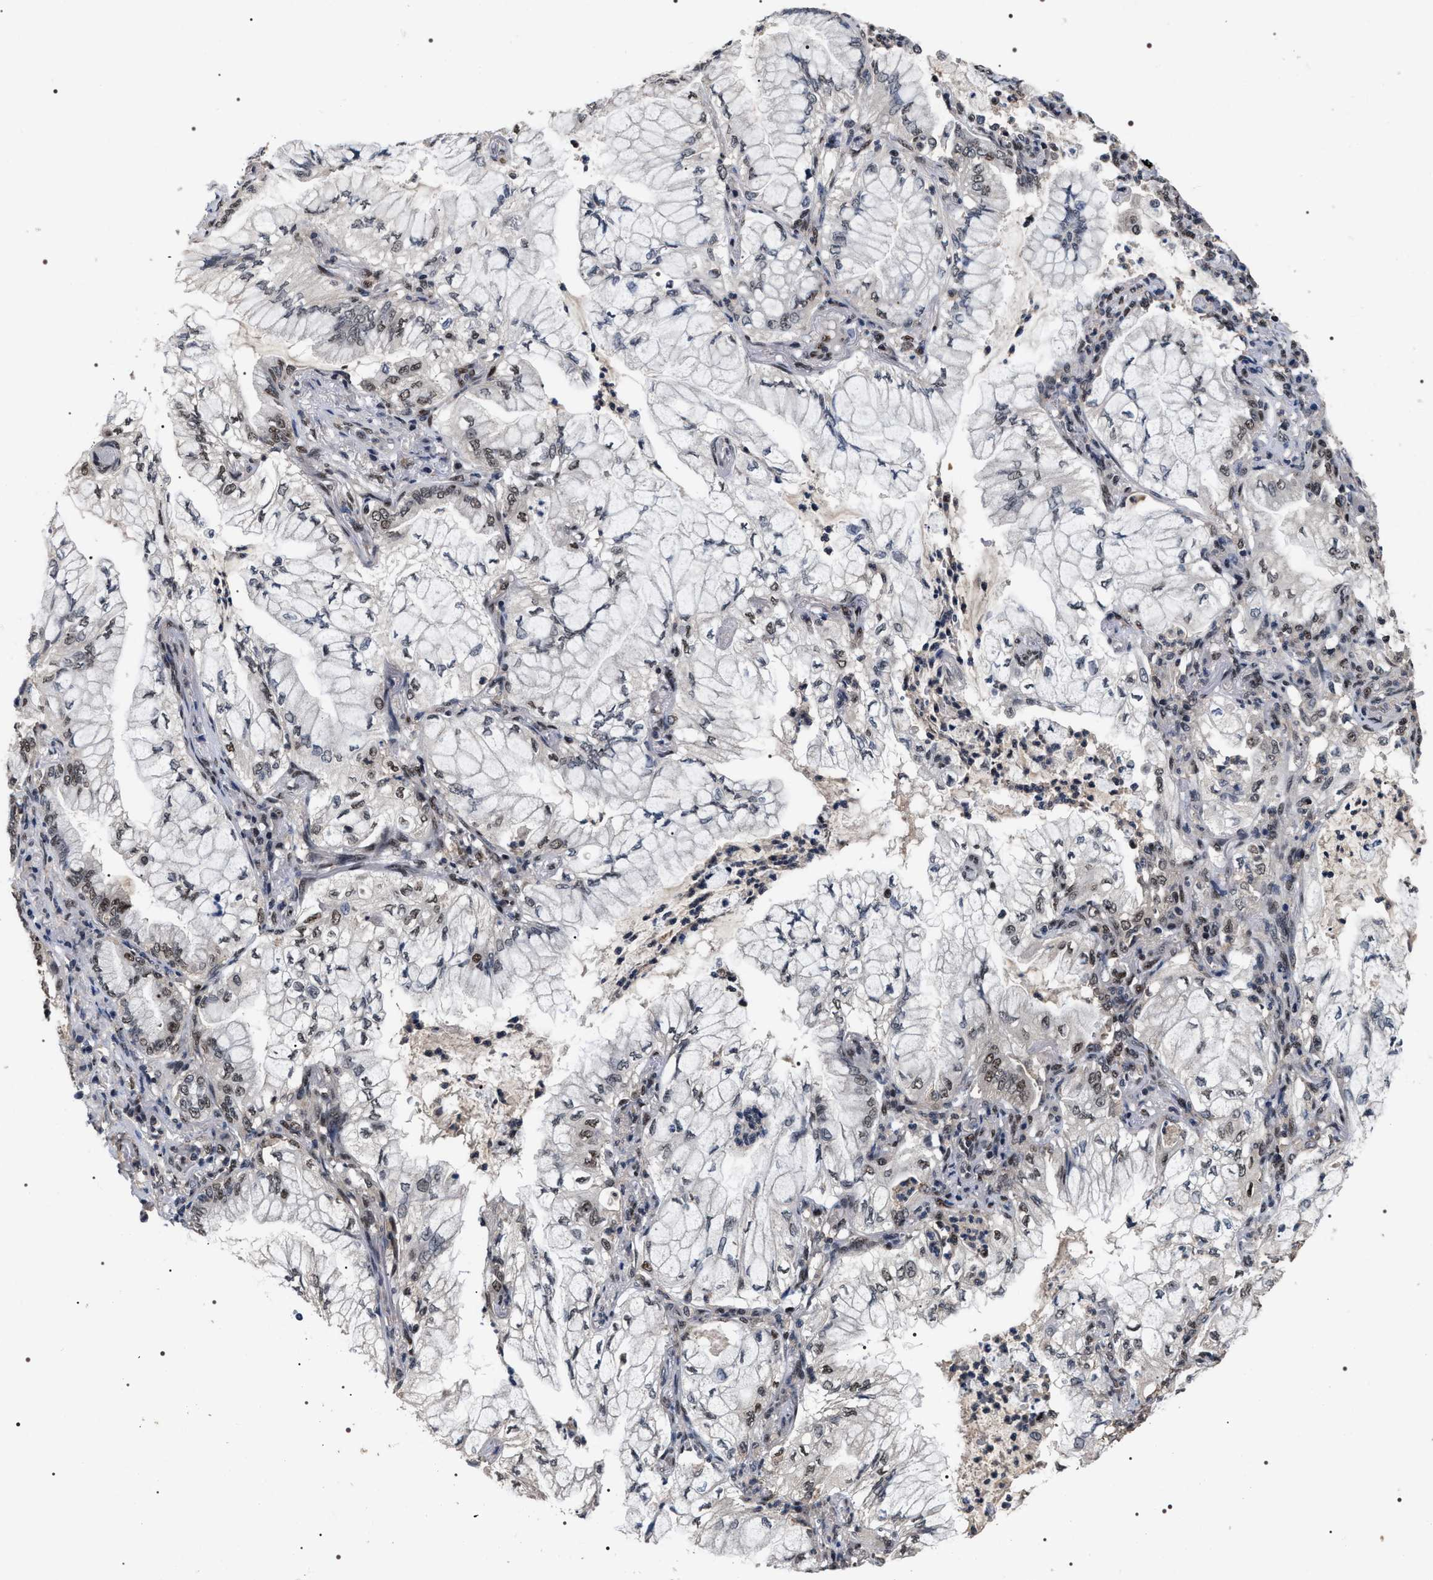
{"staining": {"intensity": "moderate", "quantity": "<25%", "location": "nuclear"}, "tissue": "lung cancer", "cell_type": "Tumor cells", "image_type": "cancer", "snomed": [{"axis": "morphology", "description": "Adenocarcinoma, NOS"}, {"axis": "topography", "description": "Lung"}], "caption": "This is an image of immunohistochemistry (IHC) staining of lung cancer (adenocarcinoma), which shows moderate positivity in the nuclear of tumor cells.", "gene": "RRP1B", "patient": {"sex": "female", "age": 70}}